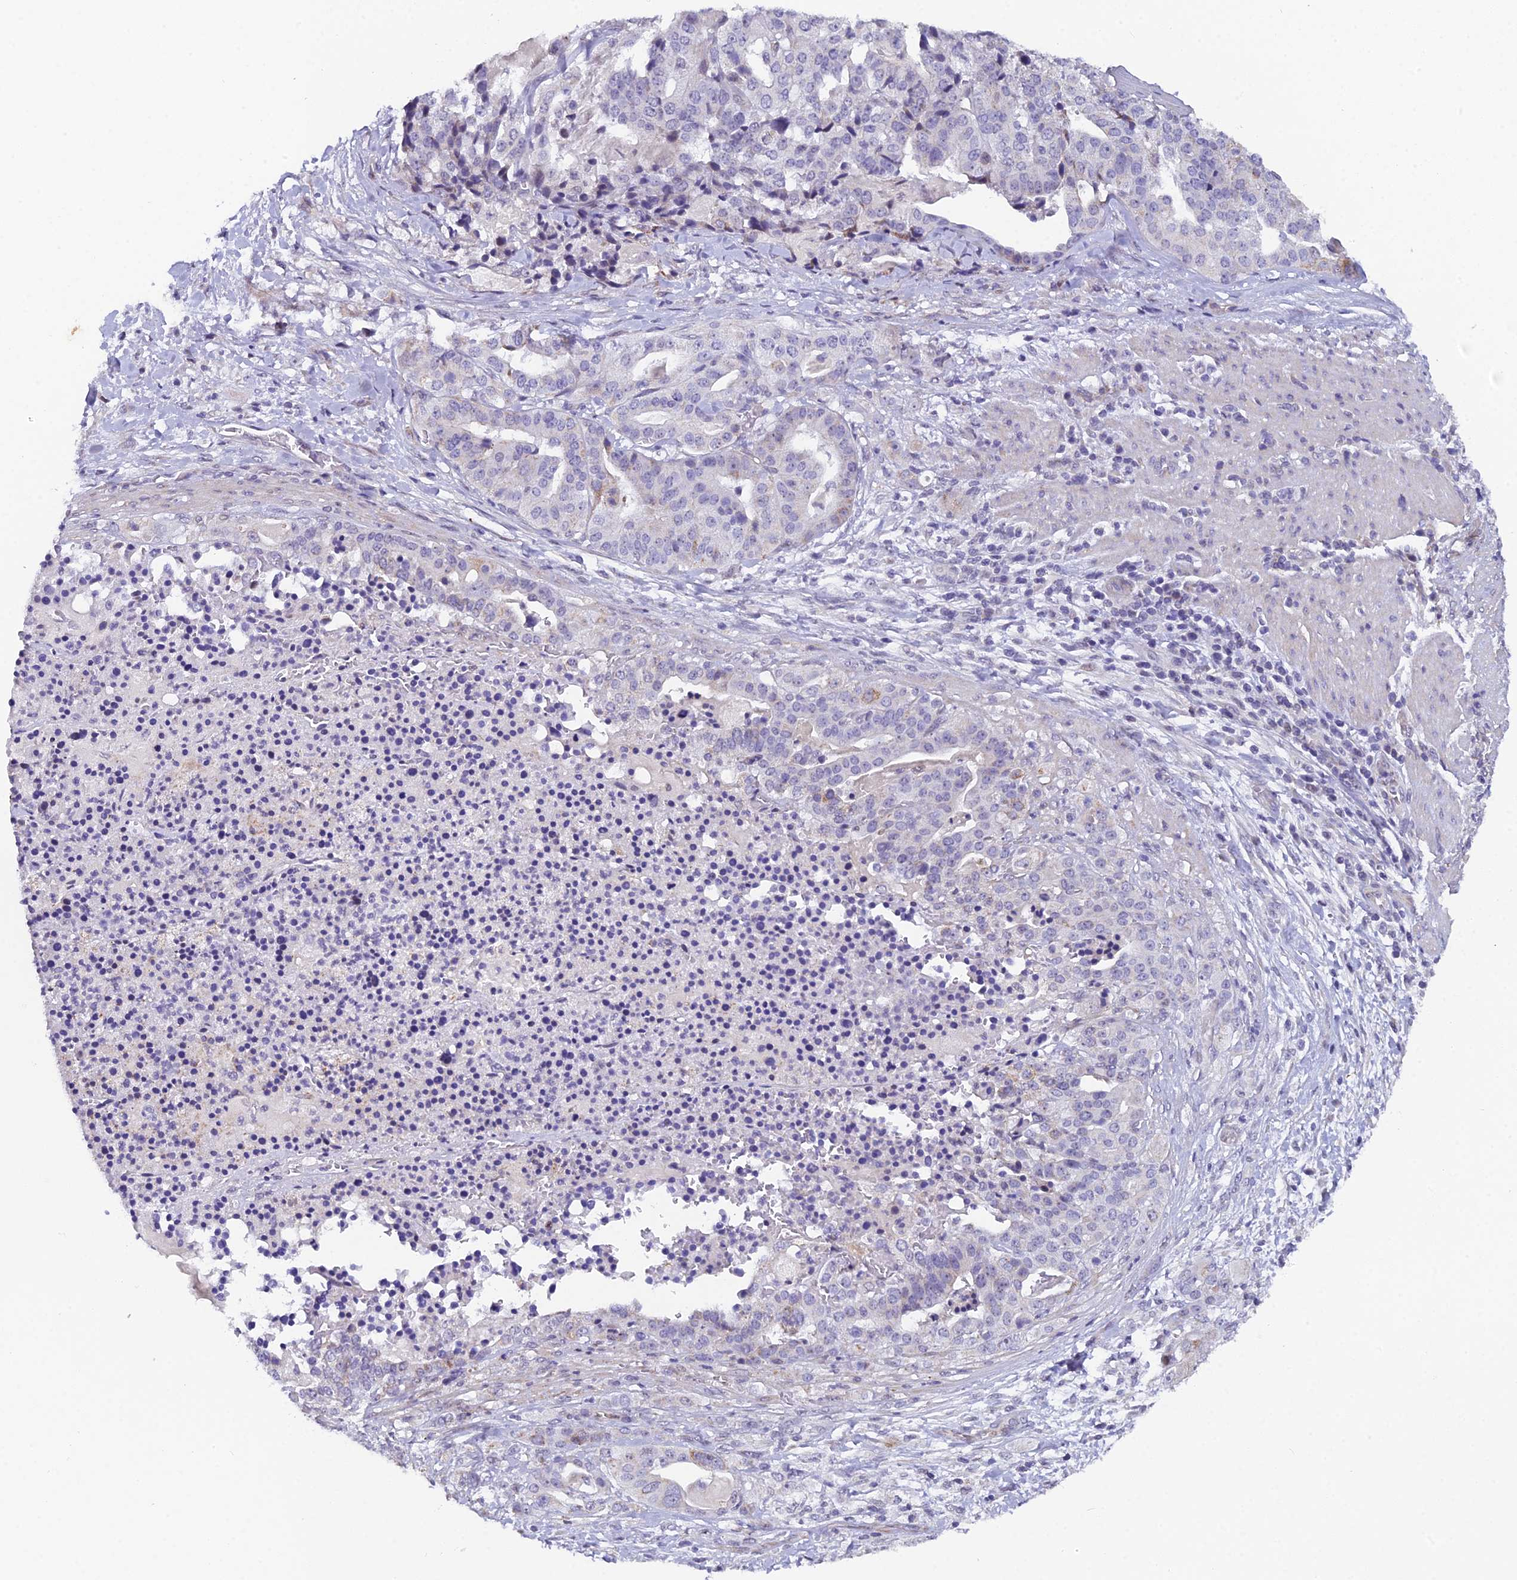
{"staining": {"intensity": "negative", "quantity": "none", "location": "none"}, "tissue": "stomach cancer", "cell_type": "Tumor cells", "image_type": "cancer", "snomed": [{"axis": "morphology", "description": "Adenocarcinoma, NOS"}, {"axis": "topography", "description": "Stomach"}], "caption": "IHC of human stomach cancer reveals no staining in tumor cells.", "gene": "XKR9", "patient": {"sex": "male", "age": 48}}